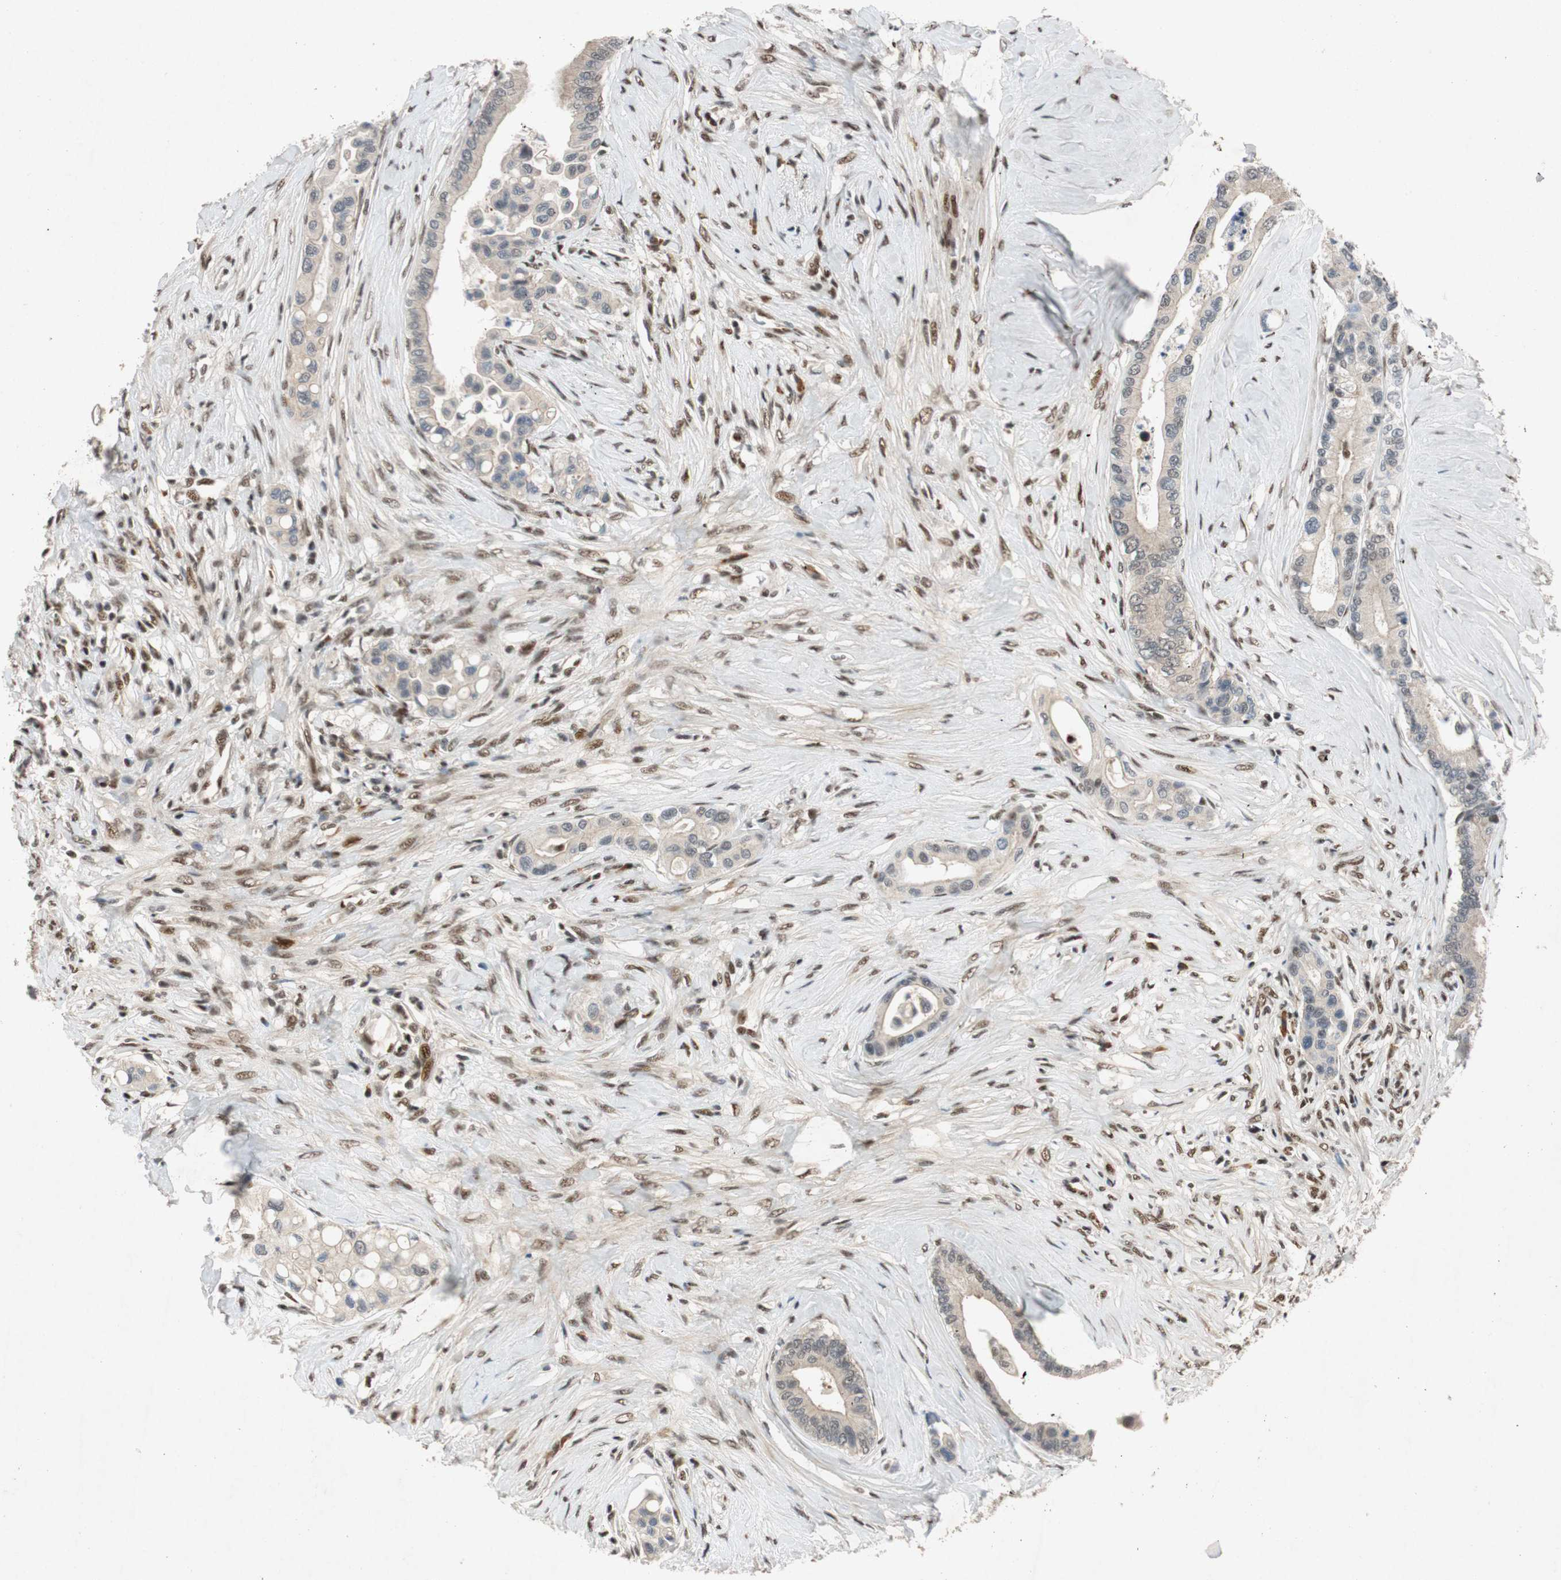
{"staining": {"intensity": "negative", "quantity": "none", "location": "none"}, "tissue": "colorectal cancer", "cell_type": "Tumor cells", "image_type": "cancer", "snomed": [{"axis": "morphology", "description": "Normal tissue, NOS"}, {"axis": "morphology", "description": "Adenocarcinoma, NOS"}, {"axis": "topography", "description": "Colon"}], "caption": "Colorectal cancer (adenocarcinoma) was stained to show a protein in brown. There is no significant expression in tumor cells. (DAB immunohistochemistry (IHC) with hematoxylin counter stain).", "gene": "NCBP3", "patient": {"sex": "male", "age": 82}}